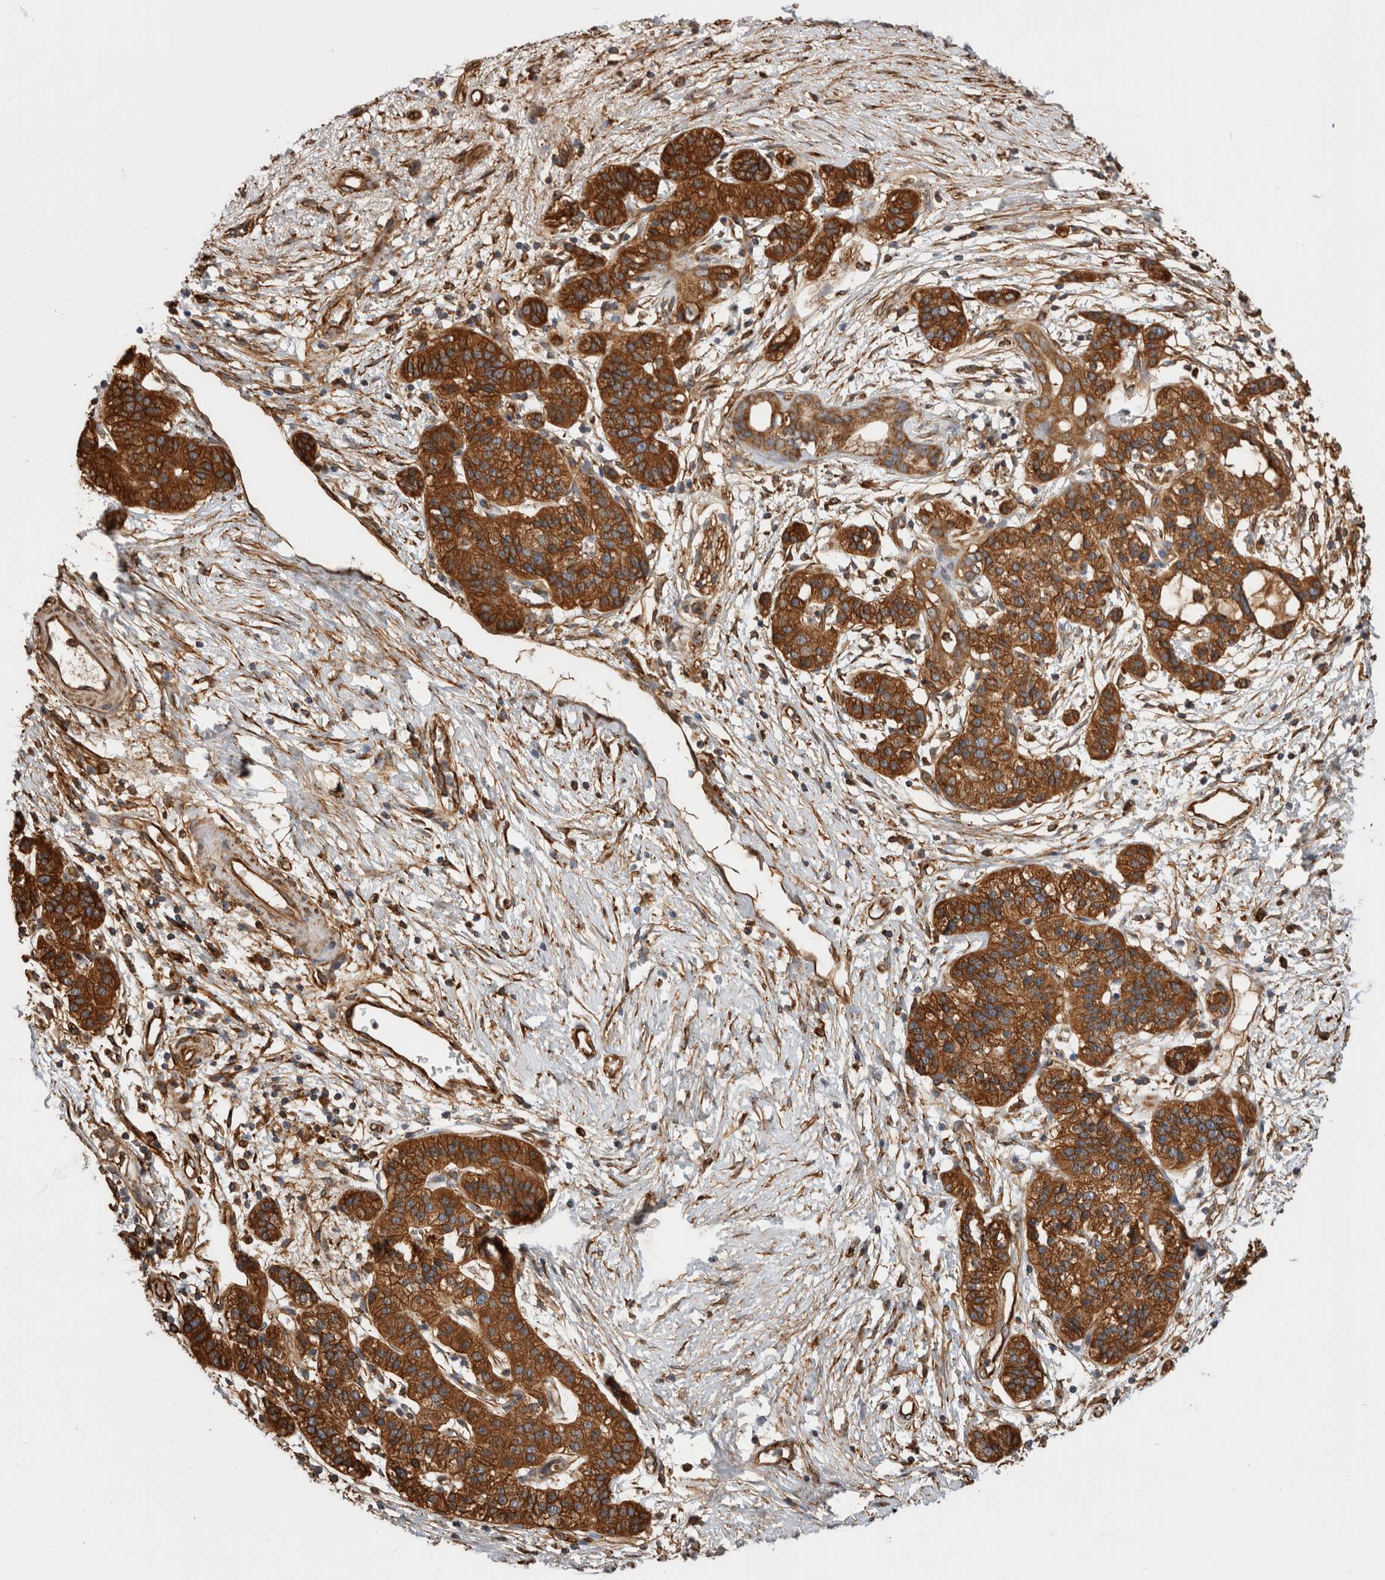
{"staining": {"intensity": "strong", "quantity": ">75%", "location": "cytoplasmic/membranous"}, "tissue": "pancreatic cancer", "cell_type": "Tumor cells", "image_type": "cancer", "snomed": [{"axis": "morphology", "description": "Adenocarcinoma, NOS"}, {"axis": "topography", "description": "Pancreas"}], "caption": "The immunohistochemical stain labels strong cytoplasmic/membranous positivity in tumor cells of adenocarcinoma (pancreatic) tissue. (DAB IHC, brown staining for protein, blue staining for nuclei).", "gene": "ZNF397", "patient": {"sex": "male", "age": 50}}